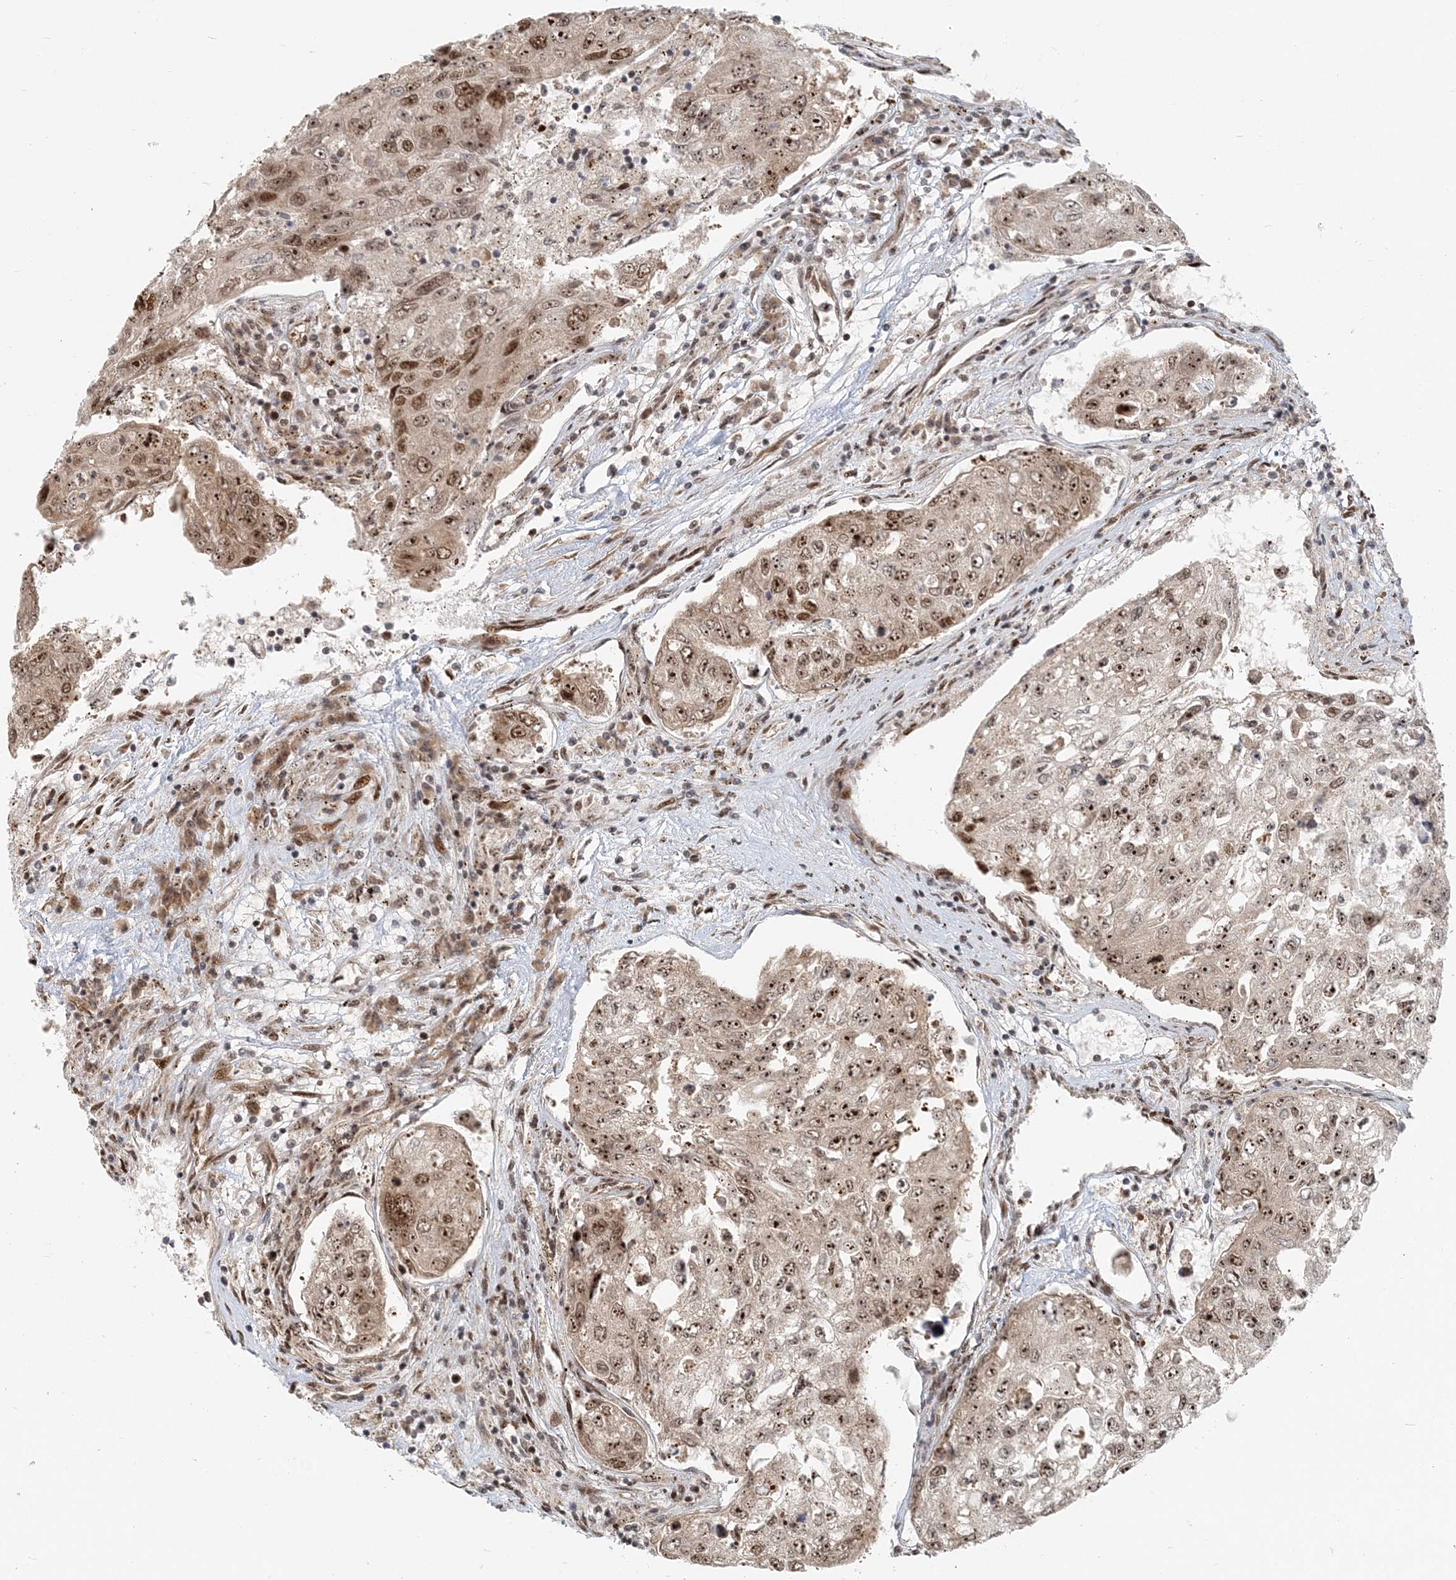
{"staining": {"intensity": "moderate", "quantity": ">75%", "location": "nuclear"}, "tissue": "urothelial cancer", "cell_type": "Tumor cells", "image_type": "cancer", "snomed": [{"axis": "morphology", "description": "Urothelial carcinoma, High grade"}, {"axis": "topography", "description": "Lymph node"}, {"axis": "topography", "description": "Urinary bladder"}], "caption": "This is a photomicrograph of immunohistochemistry (IHC) staining of high-grade urothelial carcinoma, which shows moderate positivity in the nuclear of tumor cells.", "gene": "BAZ1B", "patient": {"sex": "male", "age": 51}}